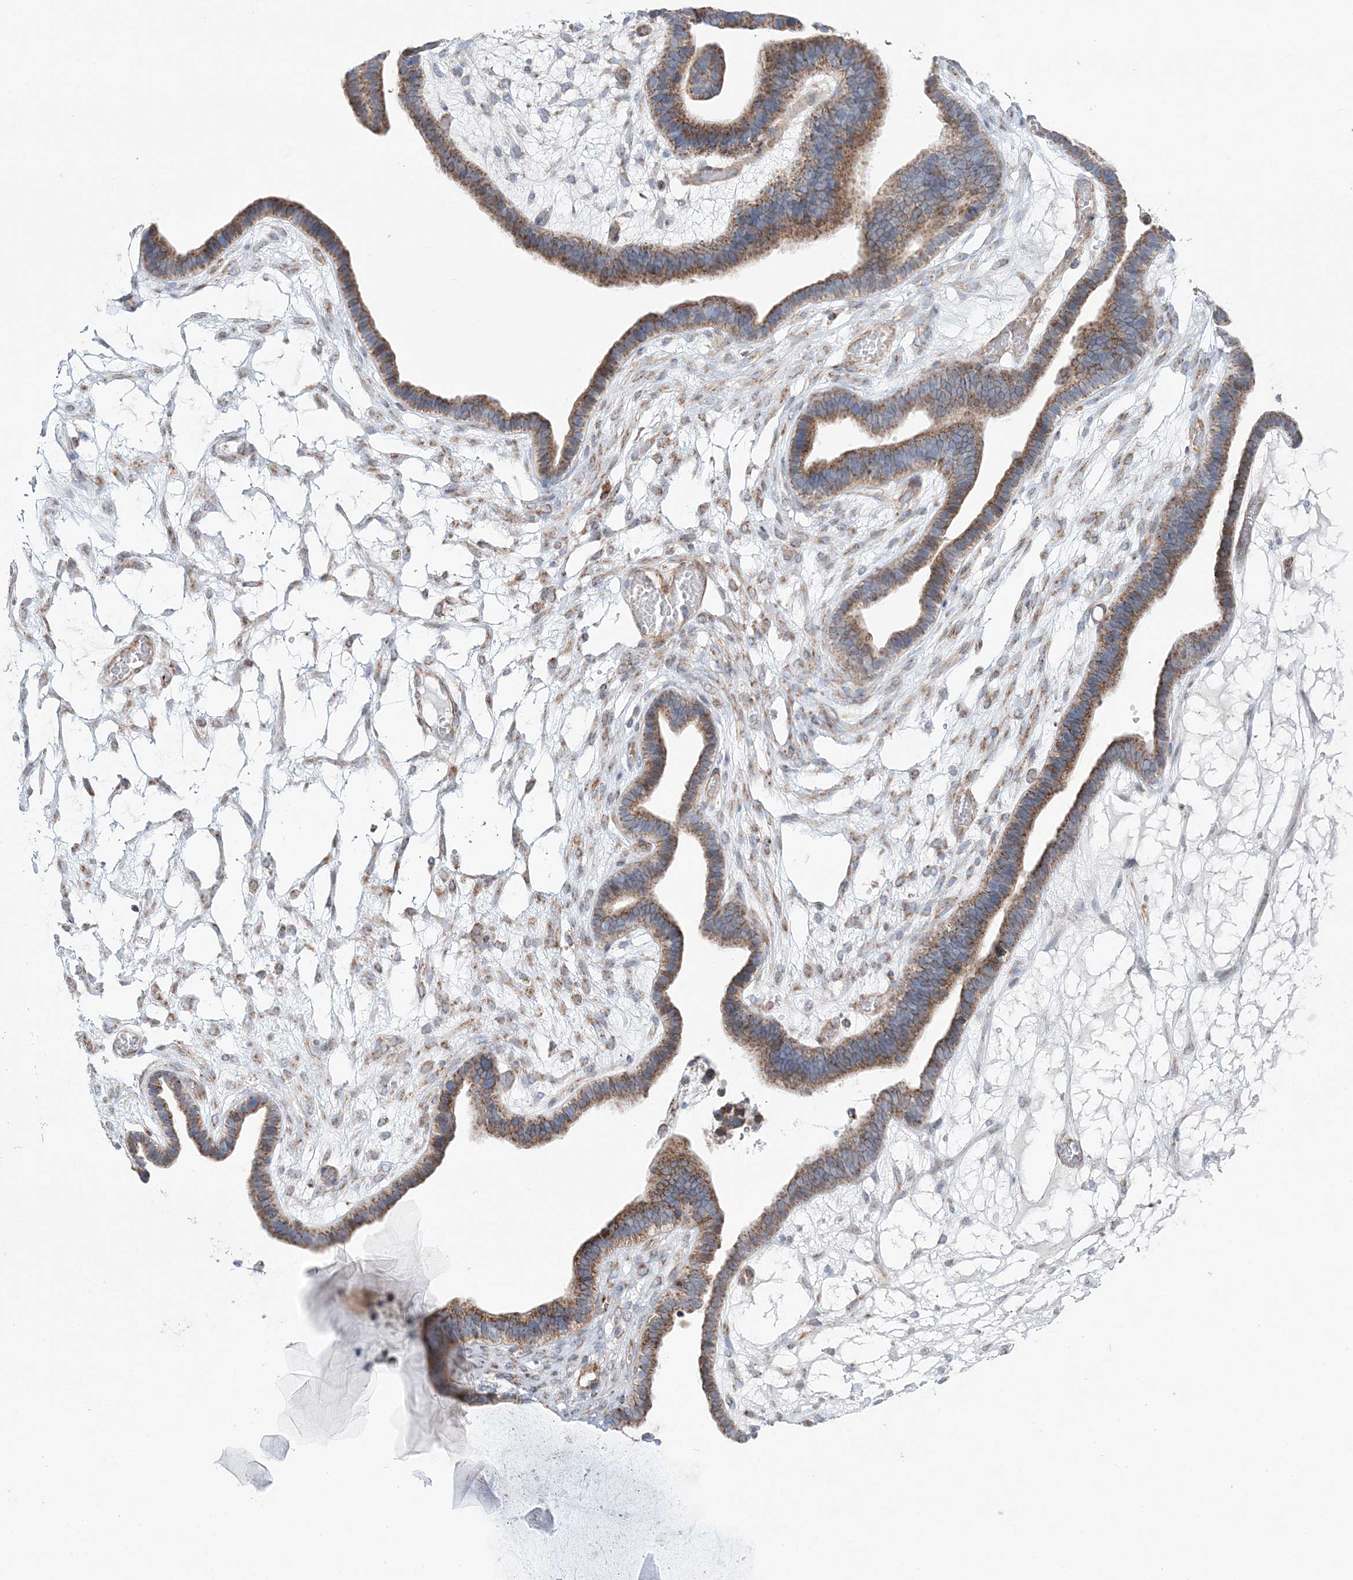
{"staining": {"intensity": "moderate", "quantity": ">75%", "location": "cytoplasmic/membranous"}, "tissue": "ovarian cancer", "cell_type": "Tumor cells", "image_type": "cancer", "snomed": [{"axis": "morphology", "description": "Cystadenocarcinoma, serous, NOS"}, {"axis": "topography", "description": "Ovary"}], "caption": "Moderate cytoplasmic/membranous staining is seen in approximately >75% of tumor cells in ovarian cancer. (Brightfield microscopy of DAB IHC at high magnification).", "gene": "OPA1", "patient": {"sex": "female", "age": 56}}